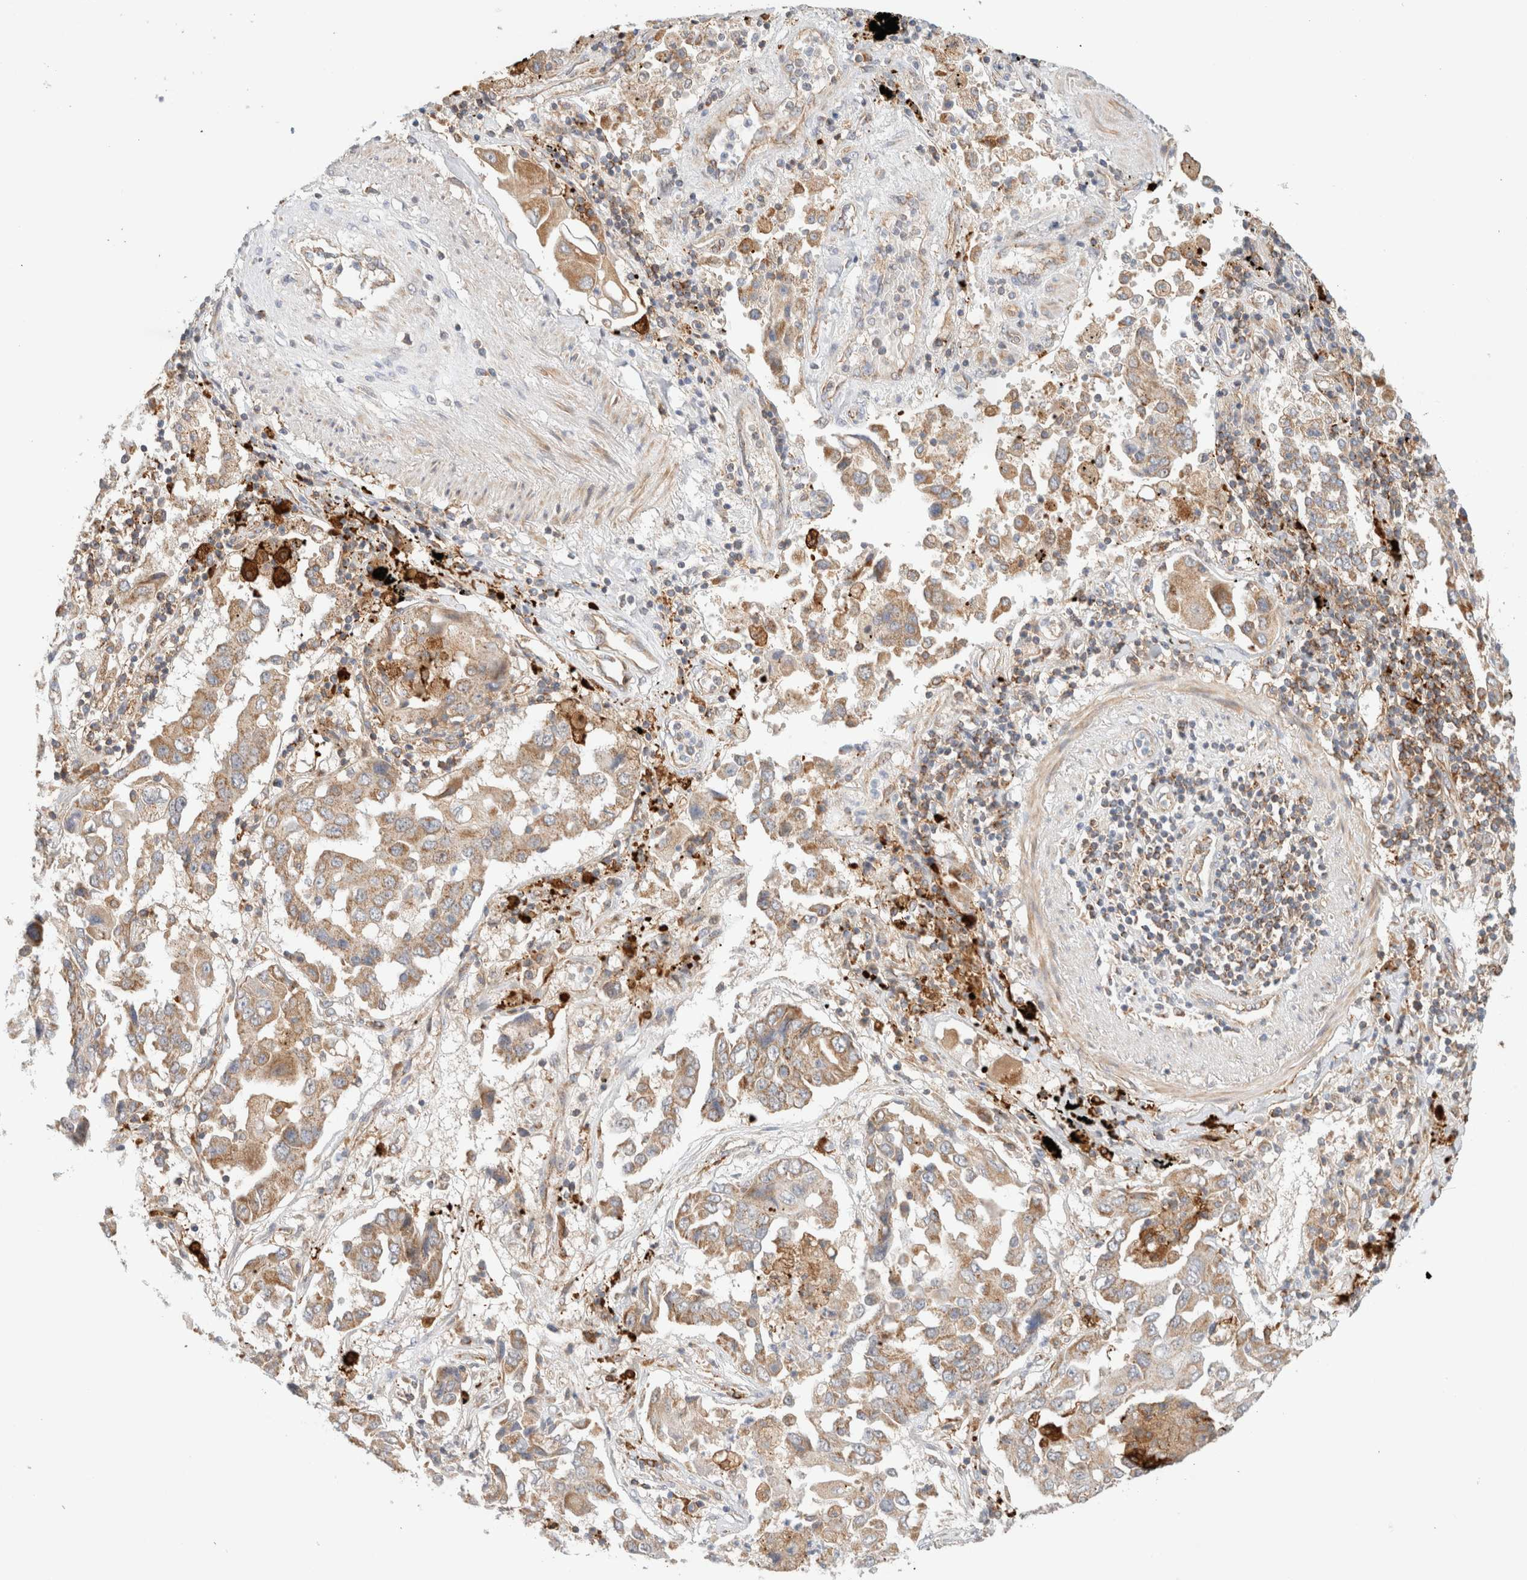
{"staining": {"intensity": "moderate", "quantity": ">75%", "location": "cytoplasmic/membranous"}, "tissue": "lung cancer", "cell_type": "Tumor cells", "image_type": "cancer", "snomed": [{"axis": "morphology", "description": "Adenocarcinoma, NOS"}, {"axis": "topography", "description": "Lung"}], "caption": "Protein staining shows moderate cytoplasmic/membranous staining in approximately >75% of tumor cells in lung cancer. The protein is stained brown, and the nuclei are stained in blue (DAB IHC with brightfield microscopy, high magnification).", "gene": "MRM3", "patient": {"sex": "female", "age": 65}}